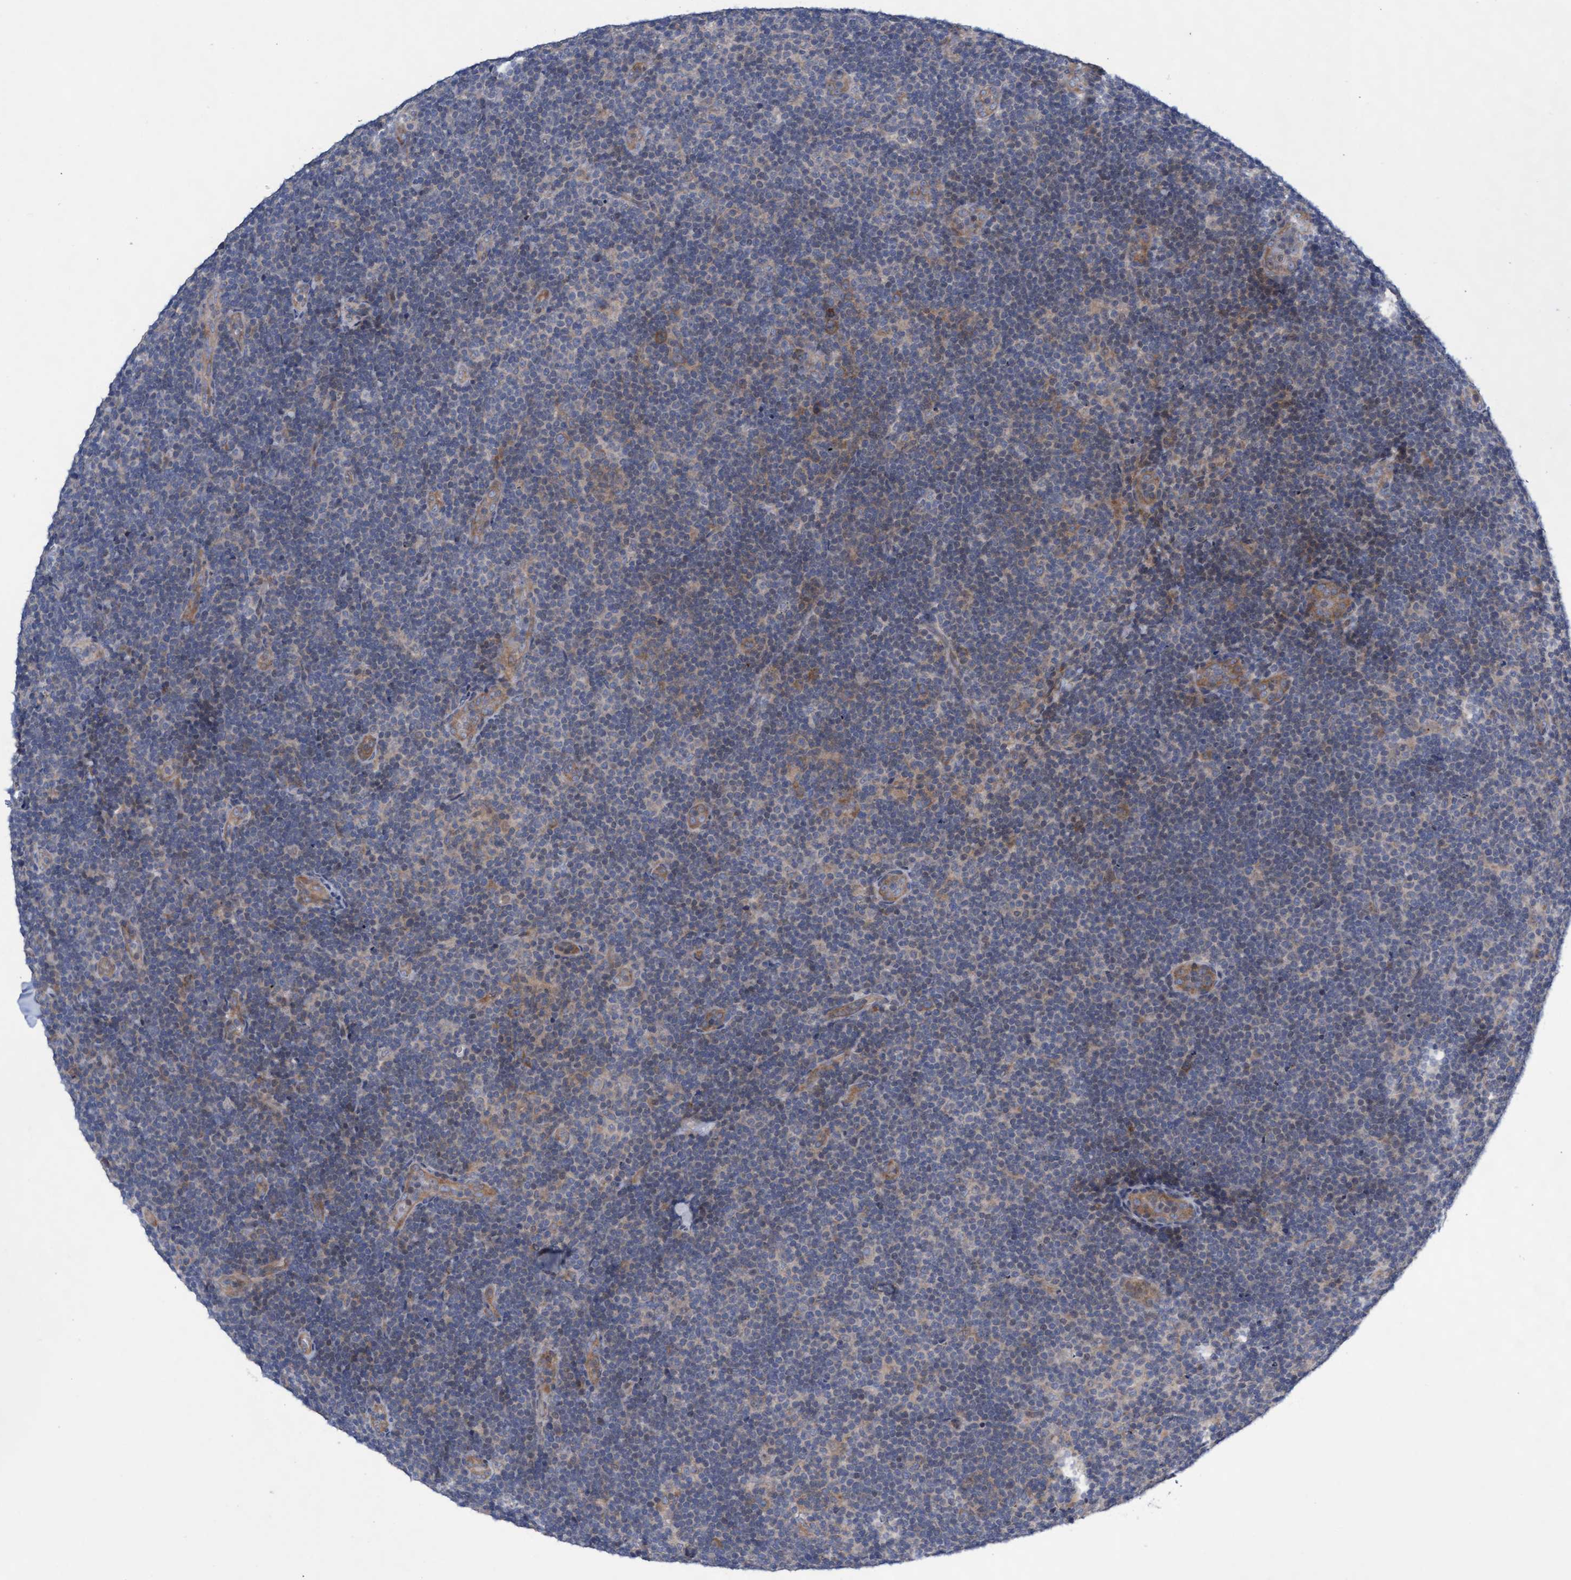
{"staining": {"intensity": "moderate", "quantity": ">75%", "location": "cytoplasmic/membranous"}, "tissue": "lymphoma", "cell_type": "Tumor cells", "image_type": "cancer", "snomed": [{"axis": "morphology", "description": "Hodgkin's disease, NOS"}, {"axis": "topography", "description": "Lymph node"}], "caption": "A photomicrograph showing moderate cytoplasmic/membranous positivity in approximately >75% of tumor cells in Hodgkin's disease, as visualized by brown immunohistochemical staining.", "gene": "ABCF2", "patient": {"sex": "female", "age": 57}}